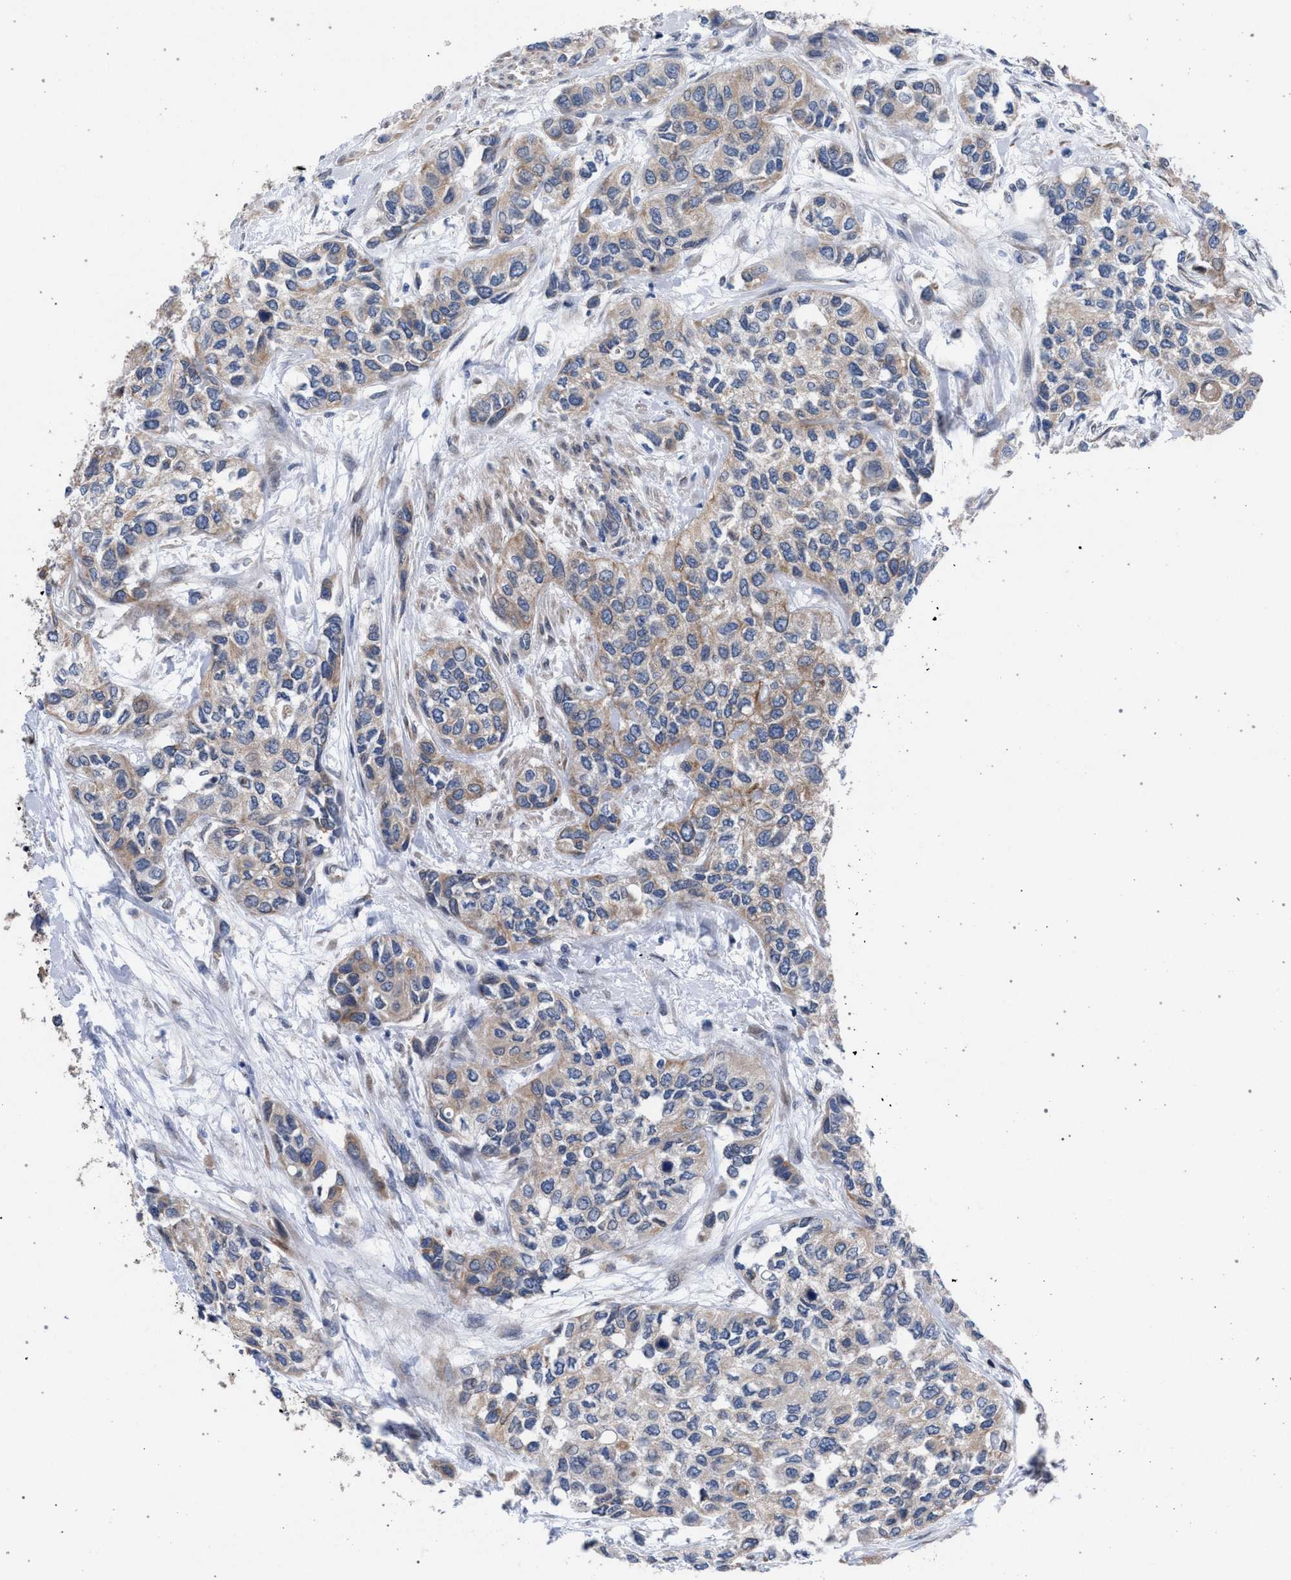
{"staining": {"intensity": "weak", "quantity": "25%-75%", "location": "cytoplasmic/membranous"}, "tissue": "urothelial cancer", "cell_type": "Tumor cells", "image_type": "cancer", "snomed": [{"axis": "morphology", "description": "Urothelial carcinoma, High grade"}, {"axis": "topography", "description": "Urinary bladder"}], "caption": "This is a histology image of IHC staining of urothelial cancer, which shows weak staining in the cytoplasmic/membranous of tumor cells.", "gene": "ARPC5L", "patient": {"sex": "female", "age": 56}}